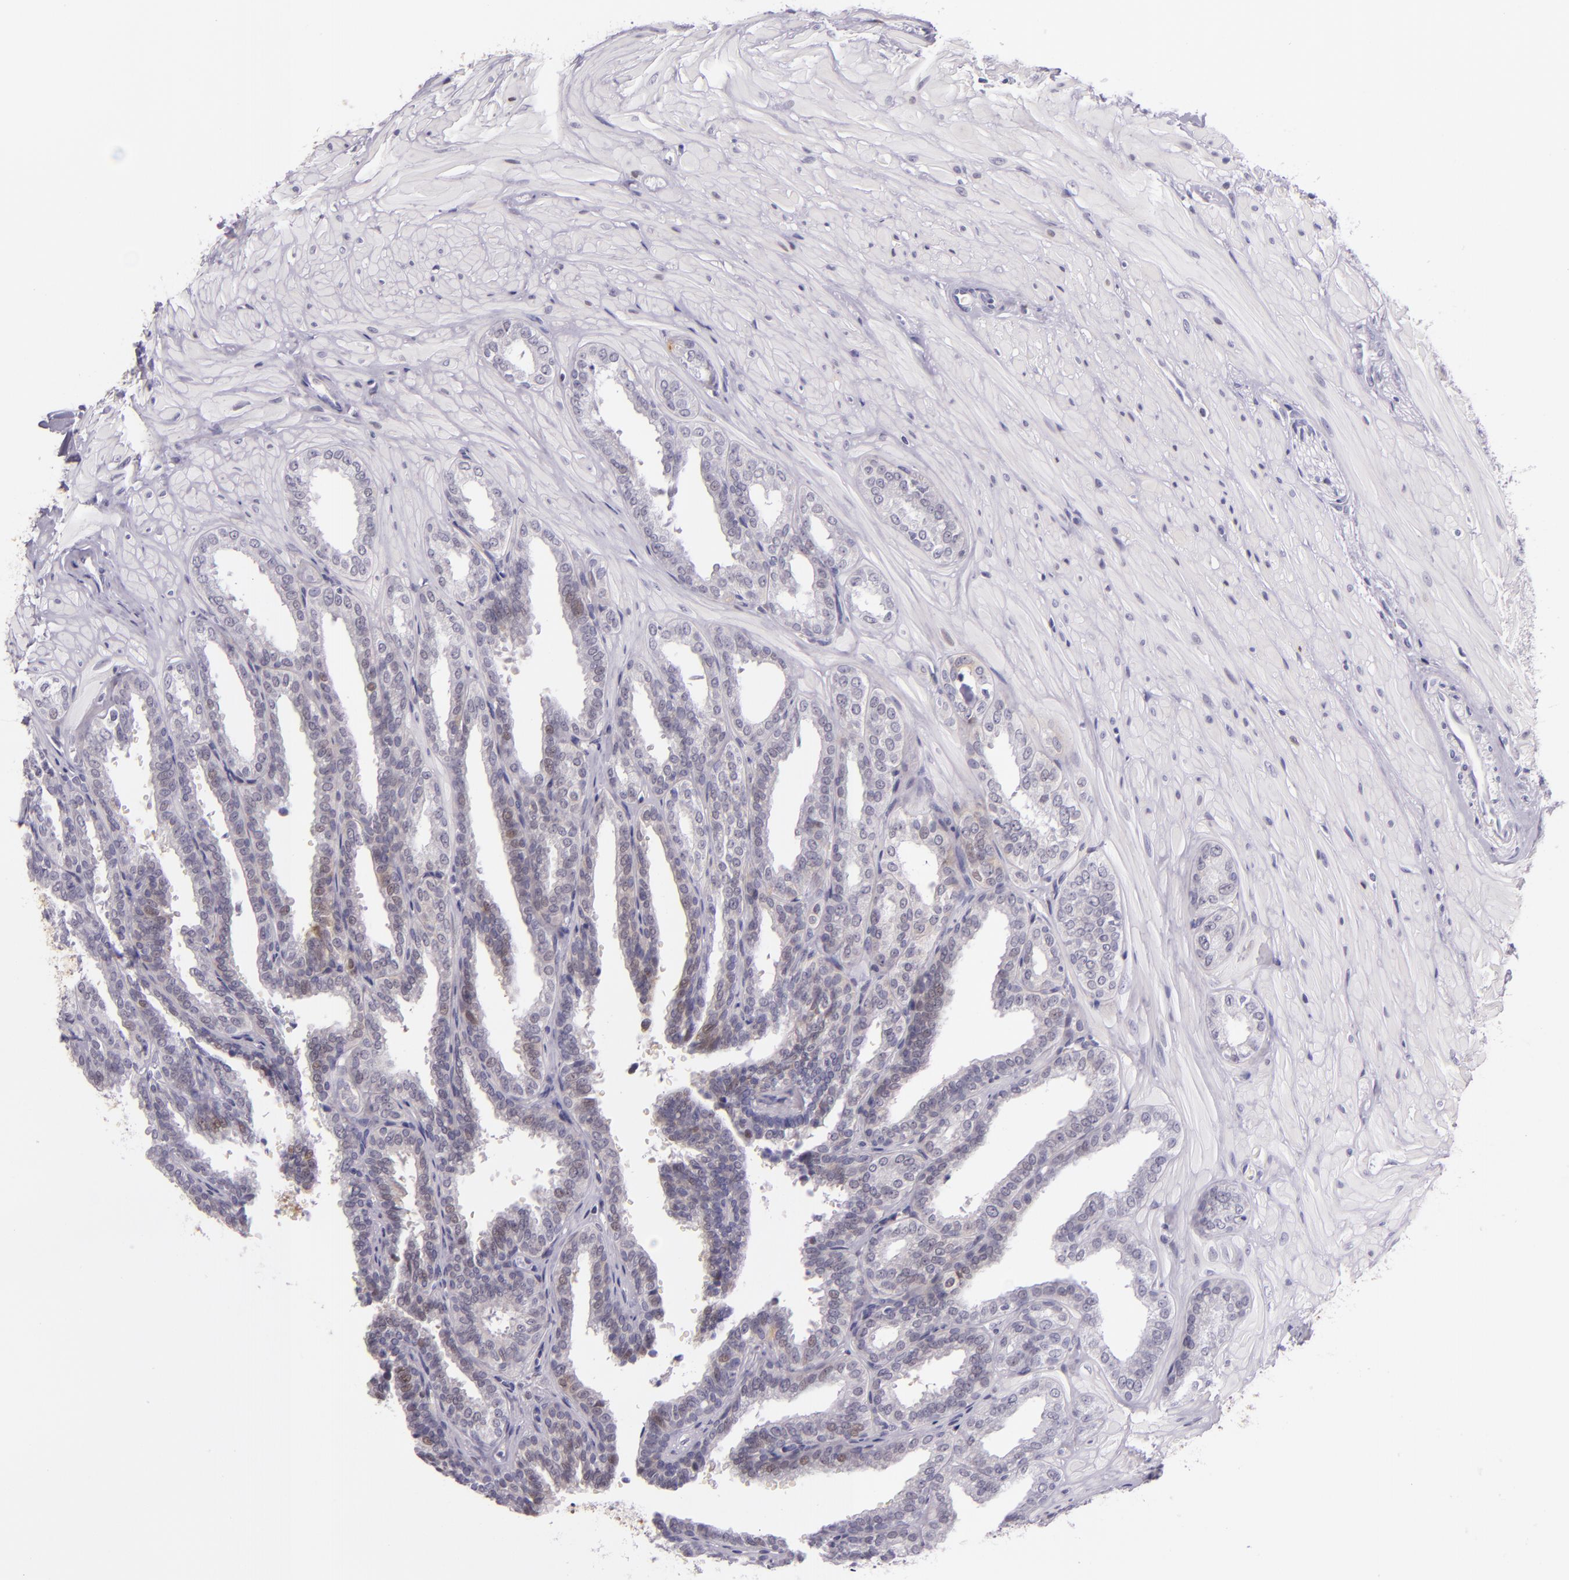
{"staining": {"intensity": "weak", "quantity": "<25%", "location": "cytoplasmic/membranous"}, "tissue": "seminal vesicle", "cell_type": "Glandular cells", "image_type": "normal", "snomed": [{"axis": "morphology", "description": "Normal tissue, NOS"}, {"axis": "topography", "description": "Seminal veicle"}], "caption": "Seminal vesicle stained for a protein using IHC displays no staining glandular cells.", "gene": "HSP90AA1", "patient": {"sex": "male", "age": 26}}